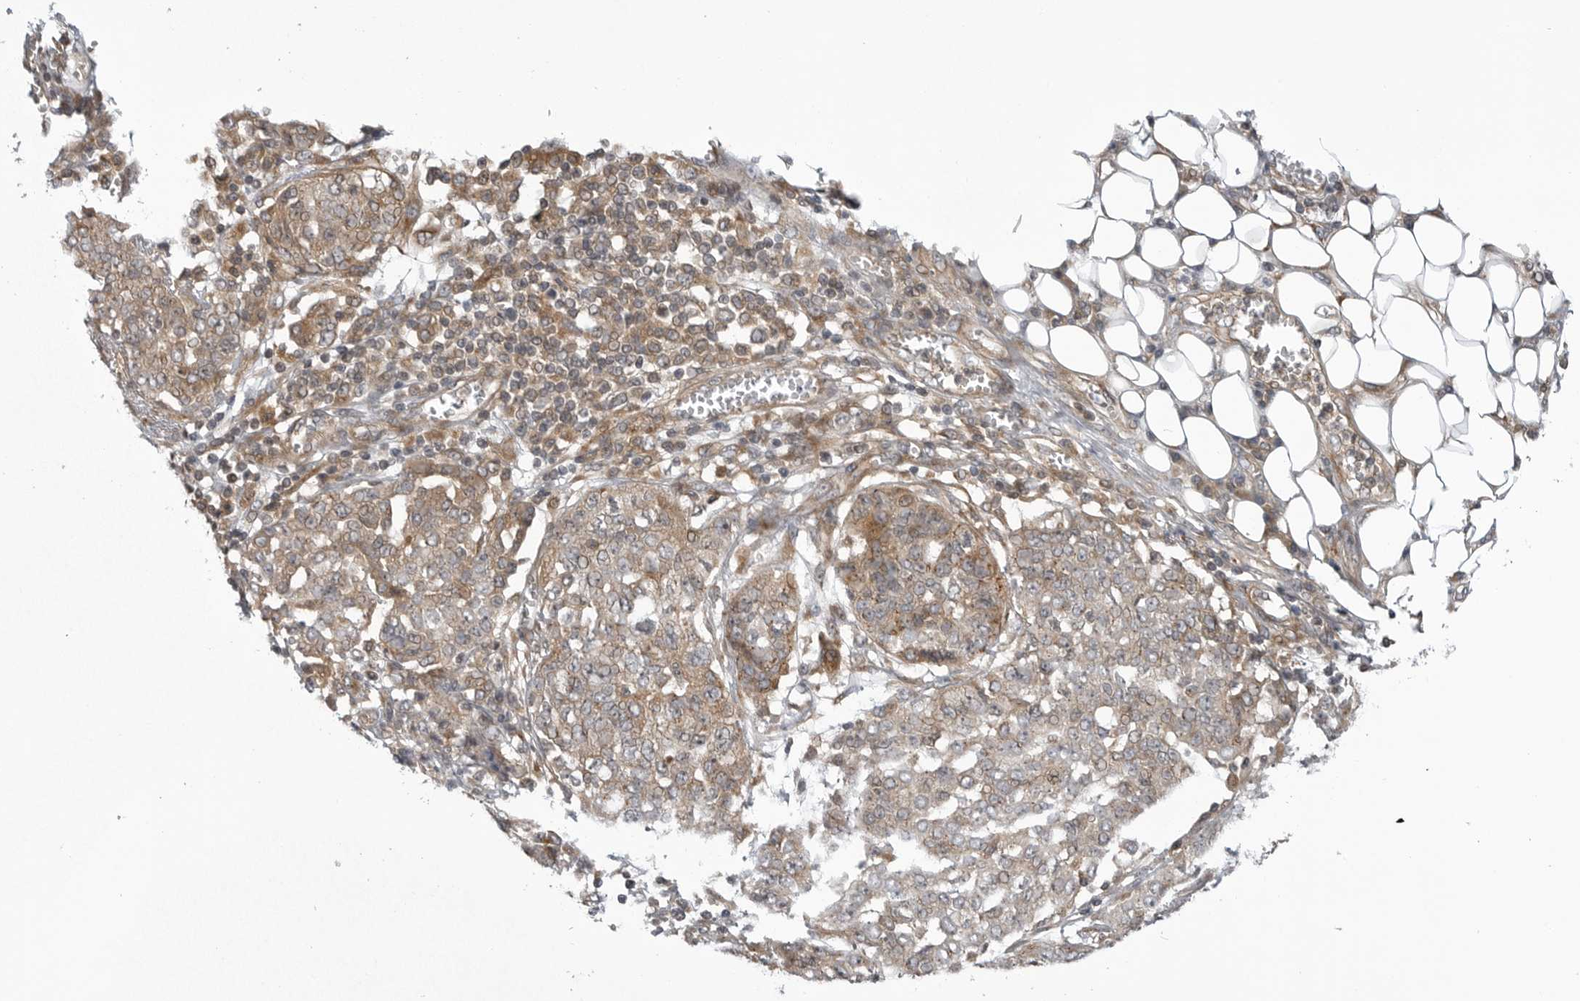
{"staining": {"intensity": "weak", "quantity": "25%-75%", "location": "cytoplasmic/membranous"}, "tissue": "ovarian cancer", "cell_type": "Tumor cells", "image_type": "cancer", "snomed": [{"axis": "morphology", "description": "Cystadenocarcinoma, serous, NOS"}, {"axis": "topography", "description": "Soft tissue"}, {"axis": "topography", "description": "Ovary"}], "caption": "This is an image of immunohistochemistry (IHC) staining of ovarian serous cystadenocarcinoma, which shows weak expression in the cytoplasmic/membranous of tumor cells.", "gene": "LRRC45", "patient": {"sex": "female", "age": 57}}